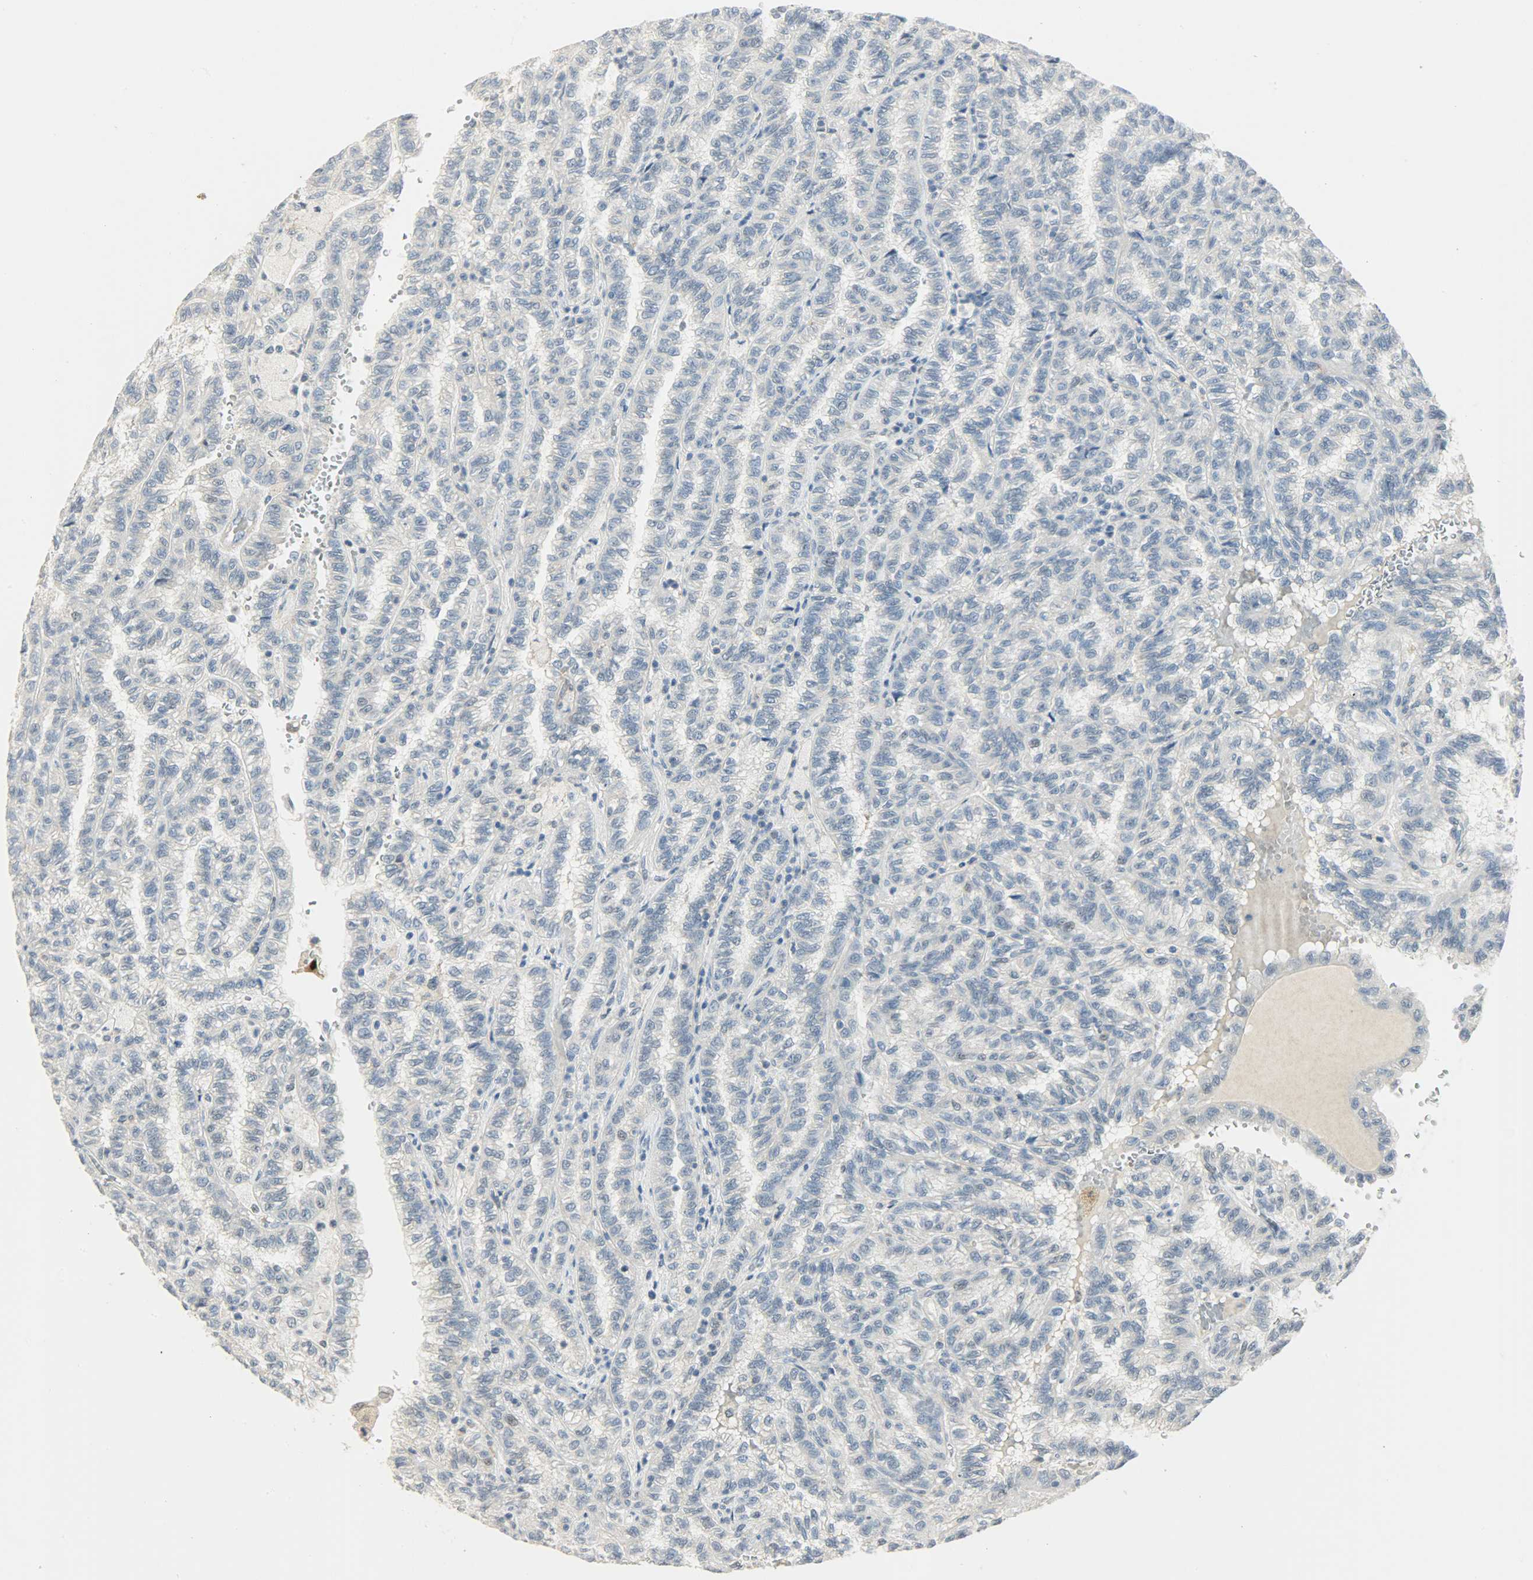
{"staining": {"intensity": "negative", "quantity": "none", "location": "none"}, "tissue": "renal cancer", "cell_type": "Tumor cells", "image_type": "cancer", "snomed": [{"axis": "morphology", "description": "Inflammation, NOS"}, {"axis": "morphology", "description": "Adenocarcinoma, NOS"}, {"axis": "topography", "description": "Kidney"}], "caption": "The immunohistochemistry (IHC) histopathology image has no significant staining in tumor cells of adenocarcinoma (renal) tissue.", "gene": "PPARG", "patient": {"sex": "male", "age": 68}}